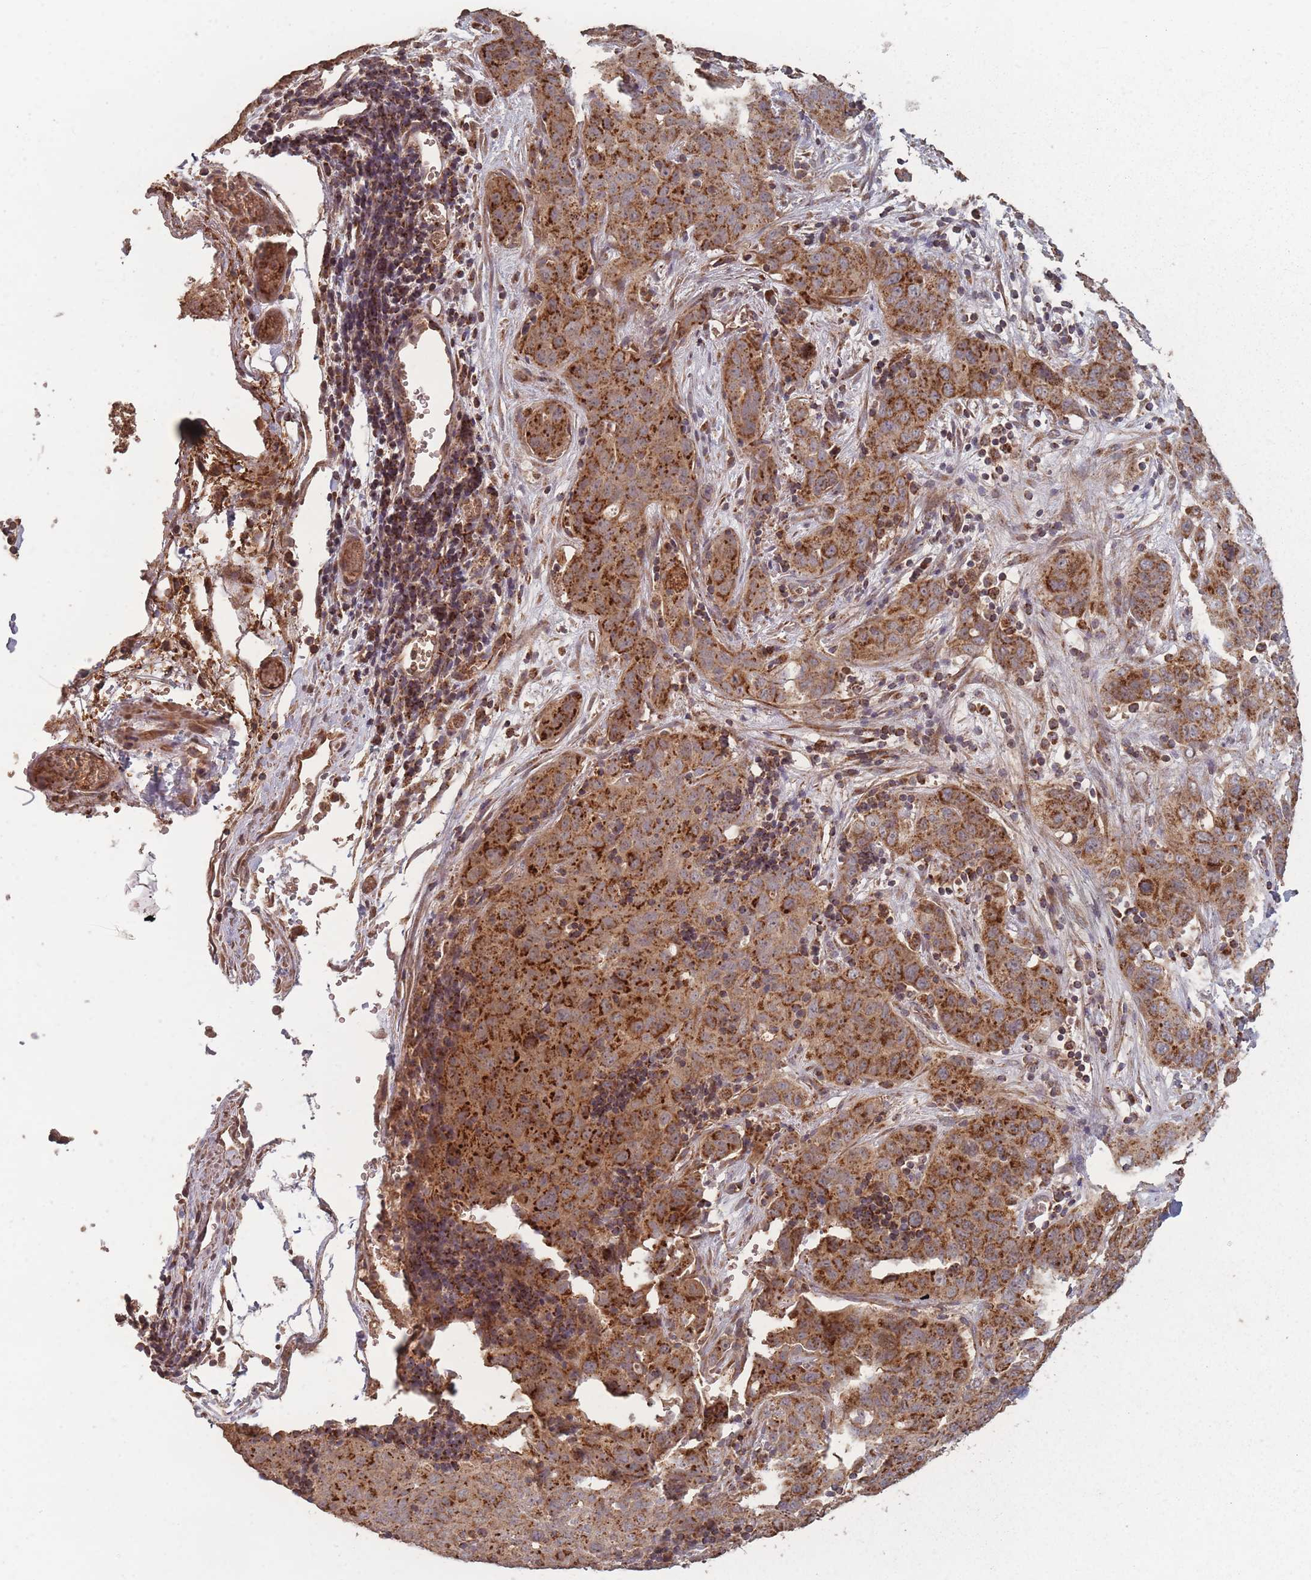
{"staining": {"intensity": "strong", "quantity": ">75%", "location": "cytoplasmic/membranous"}, "tissue": "stomach cancer", "cell_type": "Tumor cells", "image_type": "cancer", "snomed": [{"axis": "morphology", "description": "Normal tissue, NOS"}, {"axis": "morphology", "description": "Adenocarcinoma, NOS"}, {"axis": "topography", "description": "Lymph node"}, {"axis": "topography", "description": "Stomach"}], "caption": "Stomach cancer (adenocarcinoma) tissue shows strong cytoplasmic/membranous positivity in approximately >75% of tumor cells, visualized by immunohistochemistry. Using DAB (brown) and hematoxylin (blue) stains, captured at high magnification using brightfield microscopy.", "gene": "LYRM7", "patient": {"sex": "male", "age": 48}}